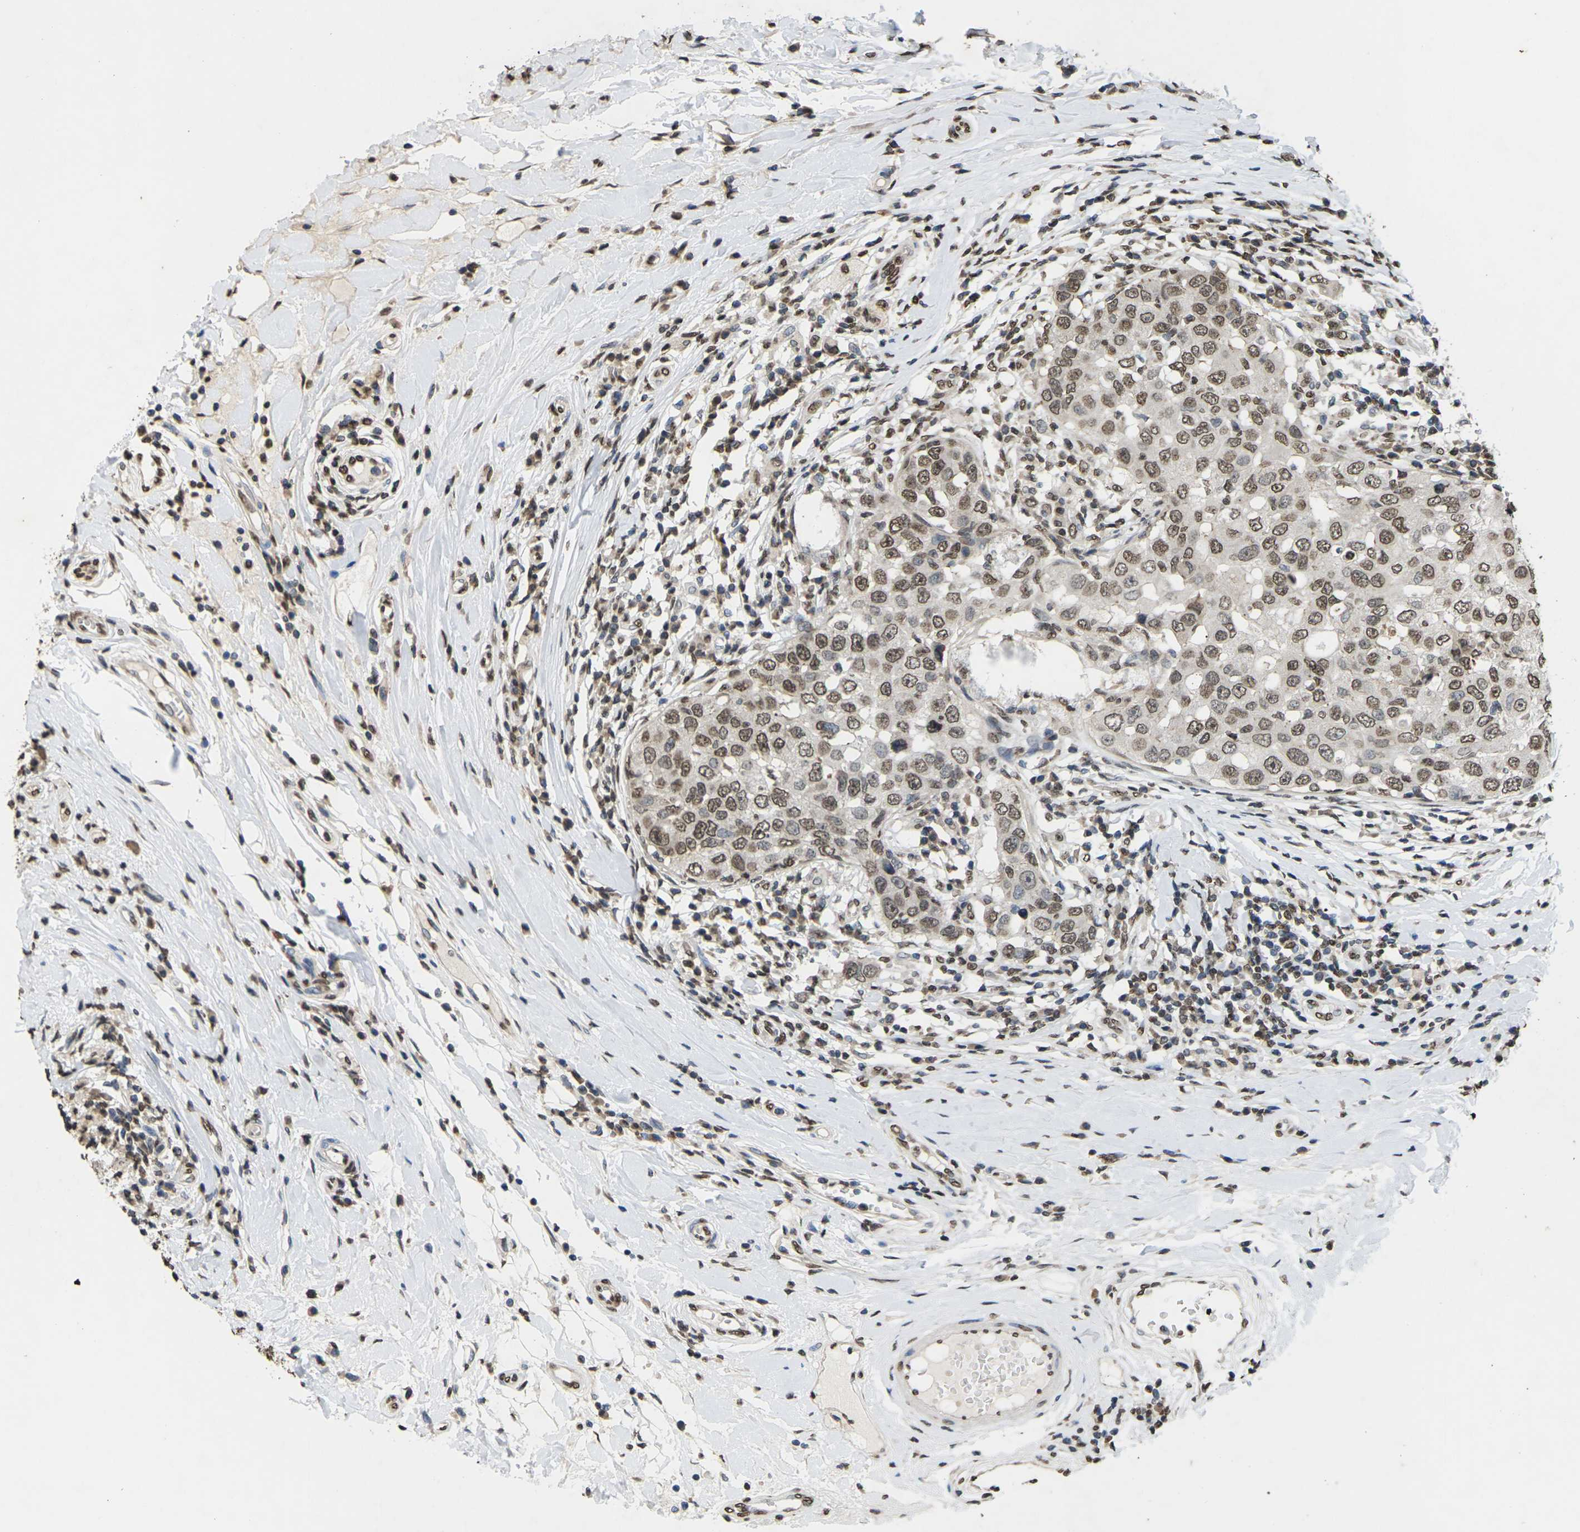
{"staining": {"intensity": "moderate", "quantity": ">75%", "location": "nuclear"}, "tissue": "breast cancer", "cell_type": "Tumor cells", "image_type": "cancer", "snomed": [{"axis": "morphology", "description": "Duct carcinoma"}, {"axis": "topography", "description": "Breast"}], "caption": "Tumor cells display medium levels of moderate nuclear staining in approximately >75% of cells in human breast cancer (infiltrating ductal carcinoma).", "gene": "EMSY", "patient": {"sex": "female", "age": 27}}